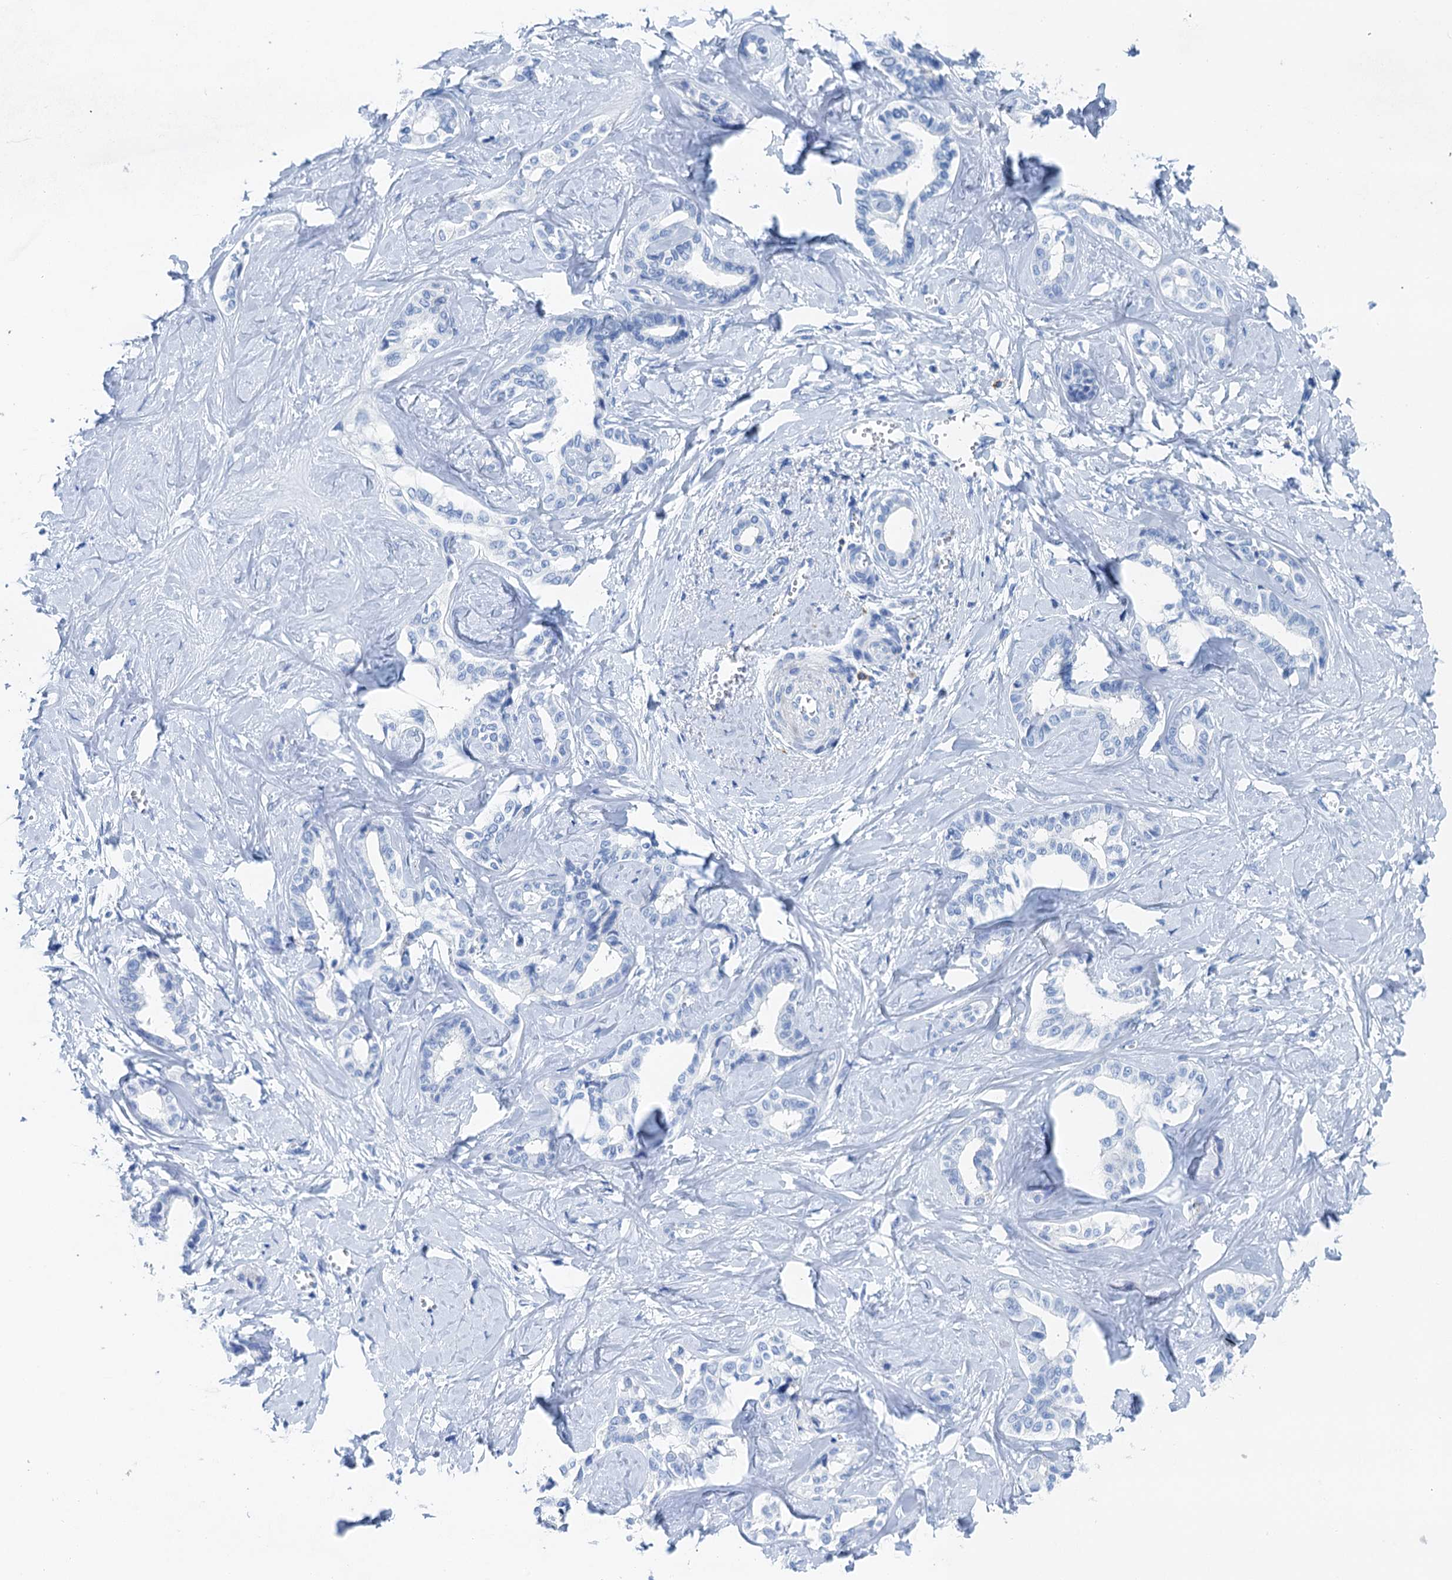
{"staining": {"intensity": "negative", "quantity": "none", "location": "none"}, "tissue": "liver cancer", "cell_type": "Tumor cells", "image_type": "cancer", "snomed": [{"axis": "morphology", "description": "Cholangiocarcinoma"}, {"axis": "topography", "description": "Liver"}], "caption": "A photomicrograph of human cholangiocarcinoma (liver) is negative for staining in tumor cells.", "gene": "NLRP10", "patient": {"sex": "female", "age": 77}}